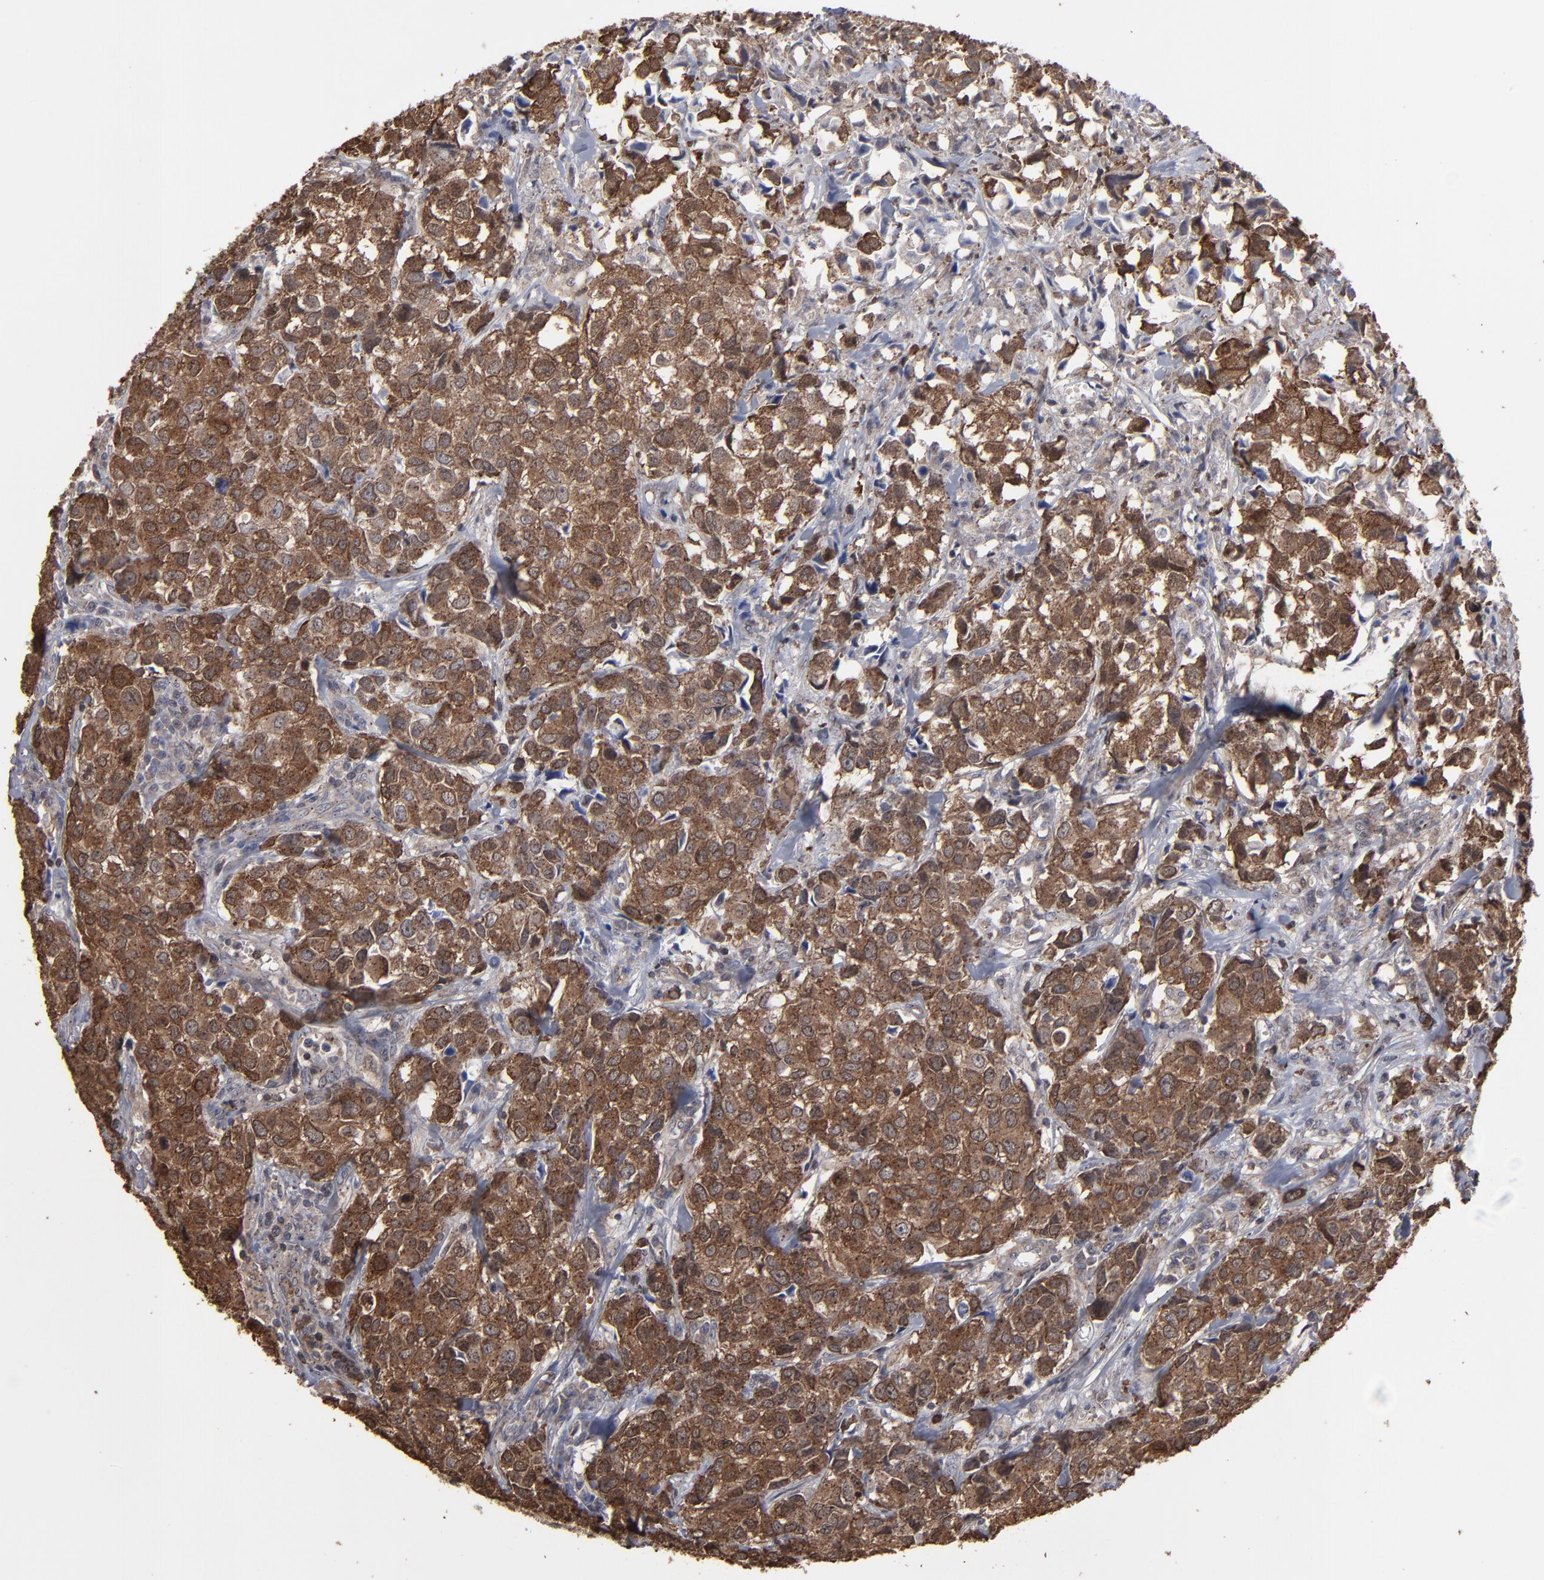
{"staining": {"intensity": "strong", "quantity": ">75%", "location": "cytoplasmic/membranous,nuclear"}, "tissue": "urothelial cancer", "cell_type": "Tumor cells", "image_type": "cancer", "snomed": [{"axis": "morphology", "description": "Urothelial carcinoma, High grade"}, {"axis": "topography", "description": "Urinary bladder"}], "caption": "Tumor cells demonstrate high levels of strong cytoplasmic/membranous and nuclear positivity in approximately >75% of cells in human high-grade urothelial carcinoma.", "gene": "KIAA2026", "patient": {"sex": "female", "age": 75}}